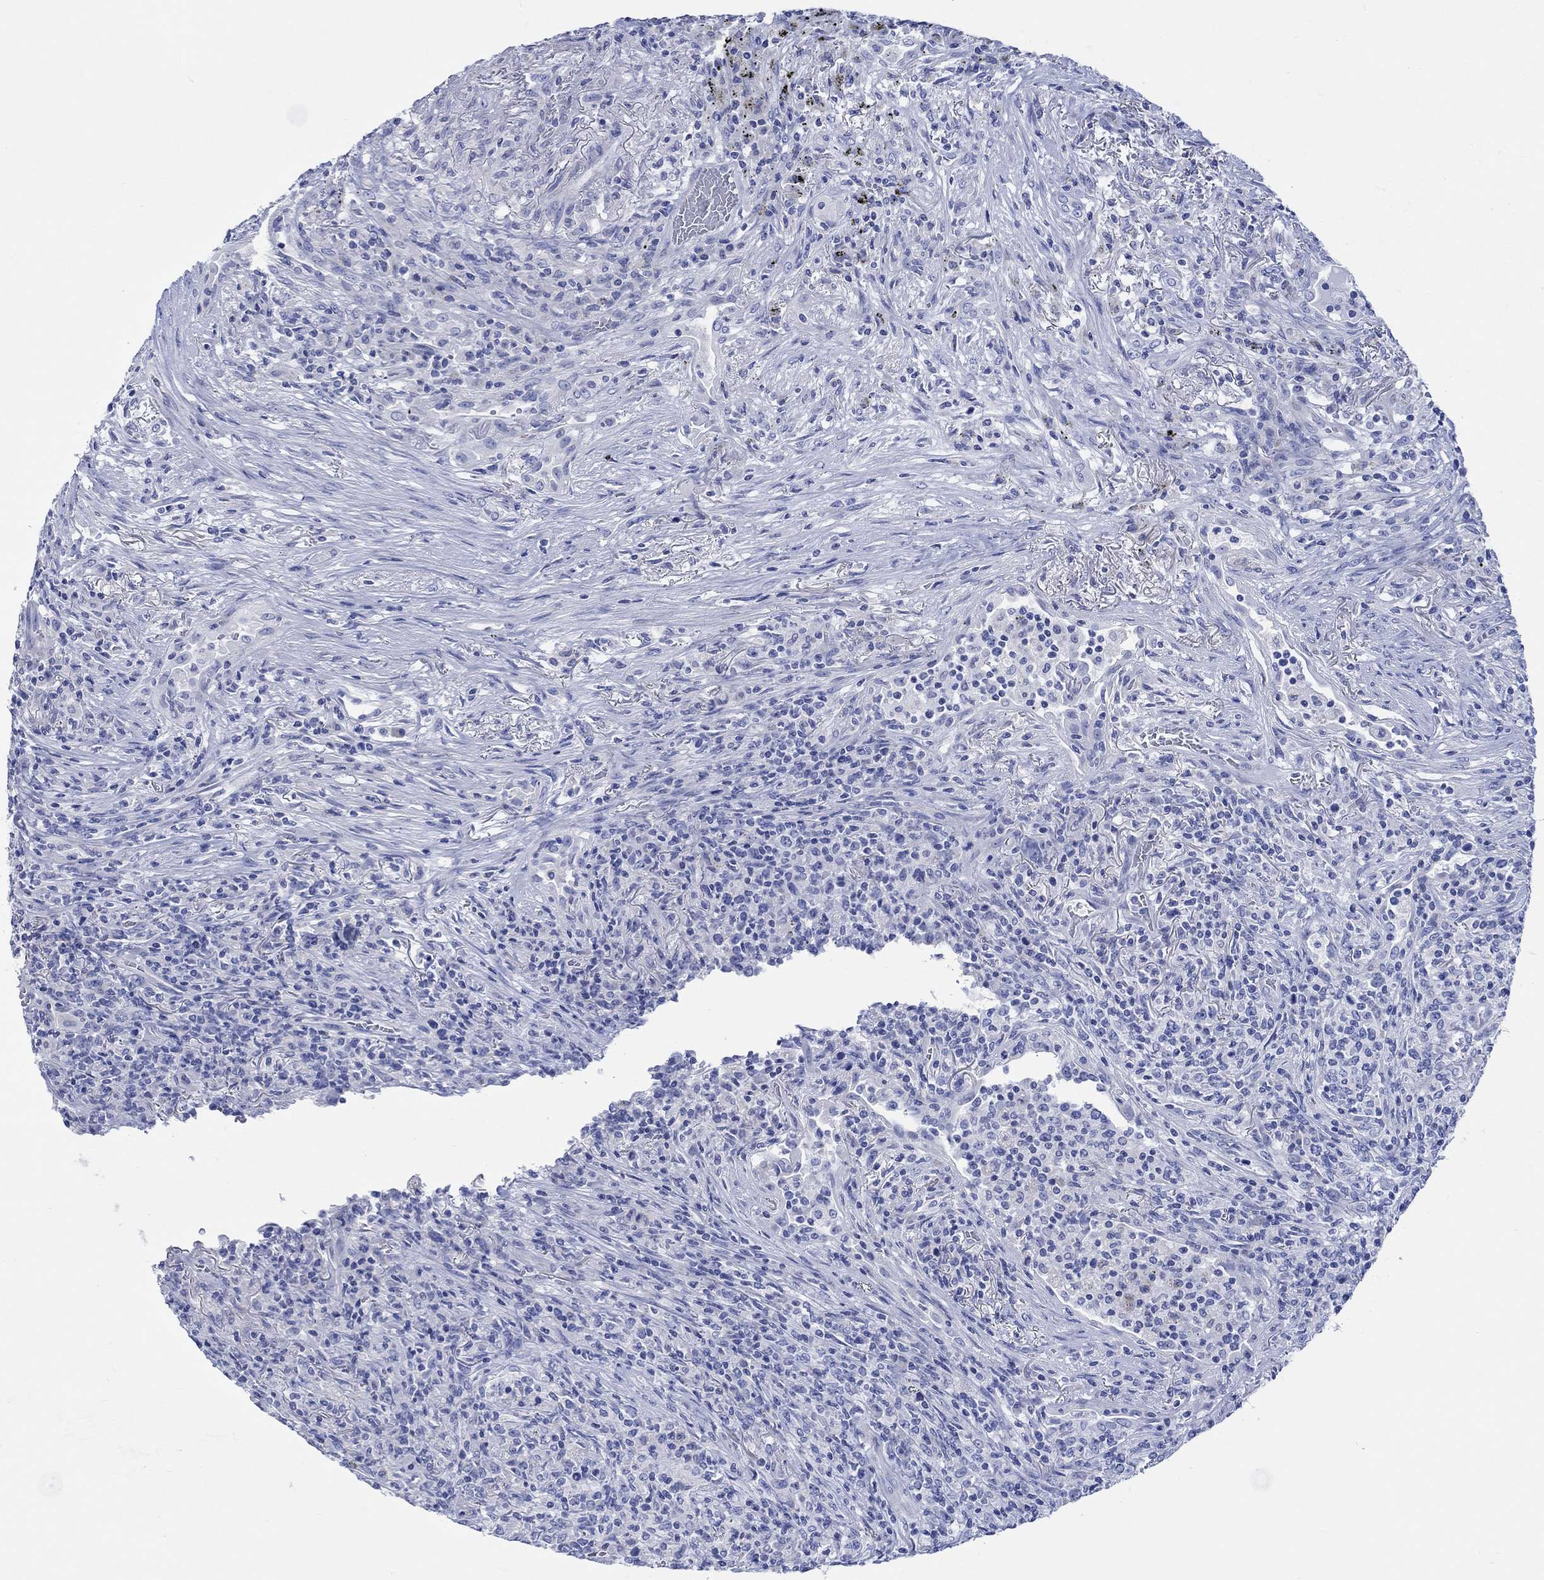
{"staining": {"intensity": "negative", "quantity": "none", "location": "none"}, "tissue": "lymphoma", "cell_type": "Tumor cells", "image_type": "cancer", "snomed": [{"axis": "morphology", "description": "Malignant lymphoma, non-Hodgkin's type, High grade"}, {"axis": "topography", "description": "Lung"}], "caption": "A histopathology image of human high-grade malignant lymphoma, non-Hodgkin's type is negative for staining in tumor cells.", "gene": "CPLX2", "patient": {"sex": "male", "age": 79}}